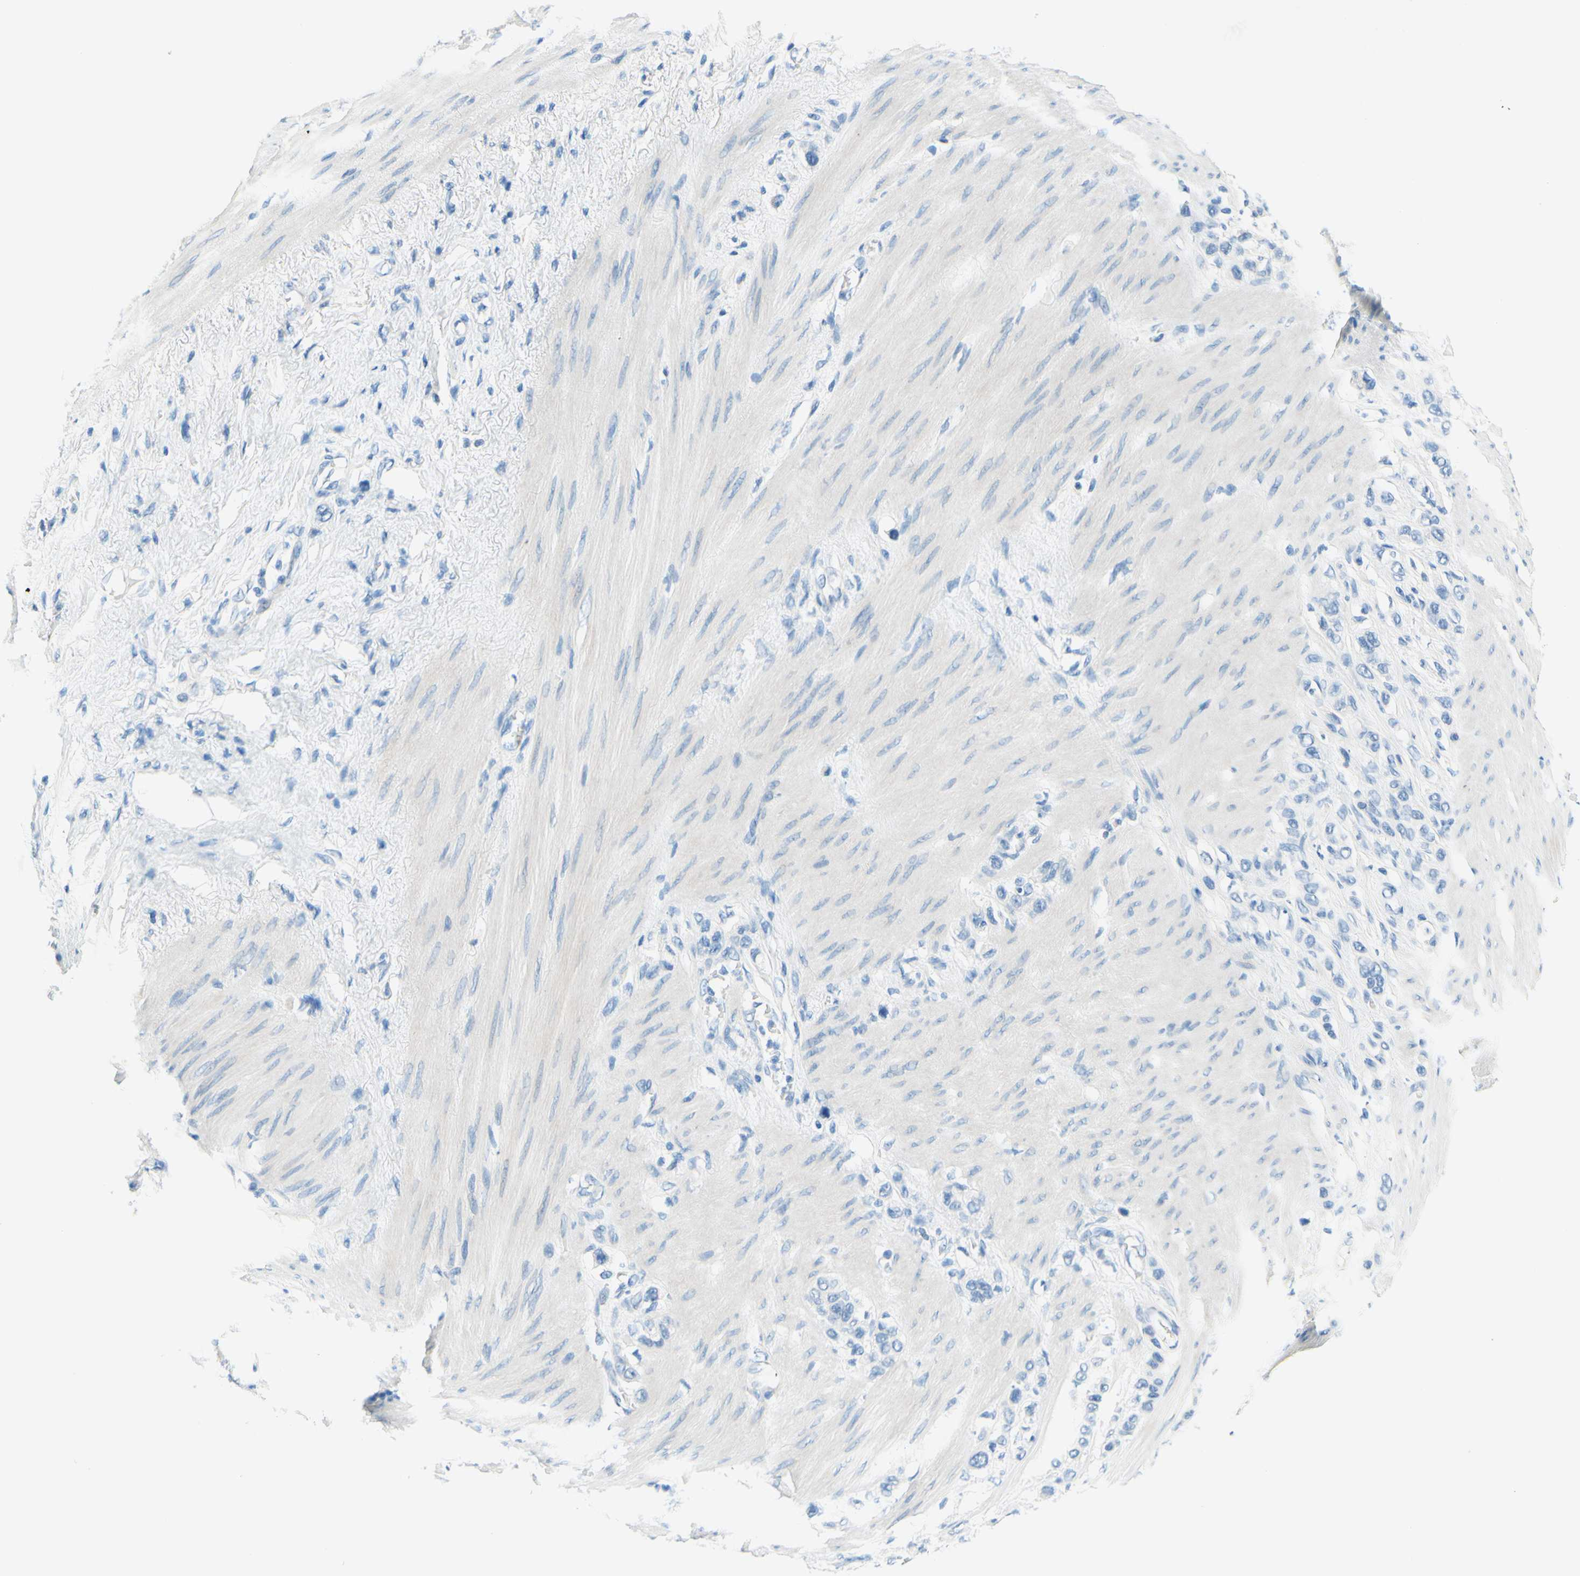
{"staining": {"intensity": "negative", "quantity": "none", "location": "none"}, "tissue": "stomach cancer", "cell_type": "Tumor cells", "image_type": "cancer", "snomed": [{"axis": "morphology", "description": "Adenocarcinoma, NOS"}, {"axis": "morphology", "description": "Adenocarcinoma, High grade"}, {"axis": "topography", "description": "Stomach, upper"}, {"axis": "topography", "description": "Stomach, lower"}], "caption": "Adenocarcinoma (stomach) was stained to show a protein in brown. There is no significant positivity in tumor cells. (Stains: DAB (3,3'-diaminobenzidine) IHC with hematoxylin counter stain, Microscopy: brightfield microscopy at high magnification).", "gene": "PASD1", "patient": {"sex": "female", "age": 65}}